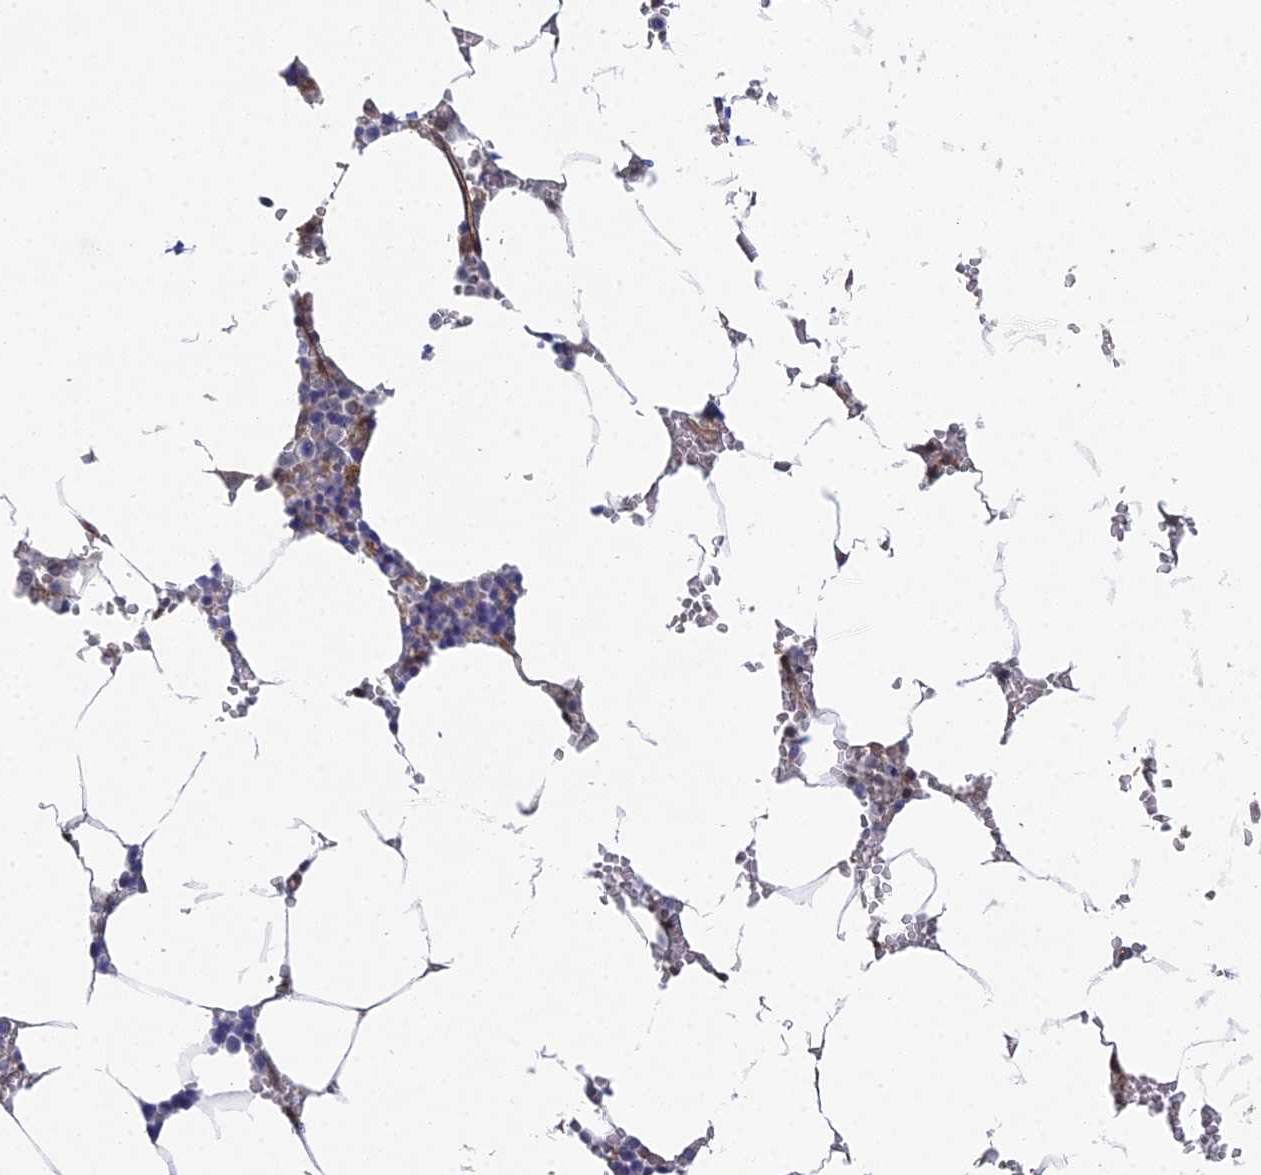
{"staining": {"intensity": "moderate", "quantity": "<25%", "location": "nuclear"}, "tissue": "bone marrow", "cell_type": "Hematopoietic cells", "image_type": "normal", "snomed": [{"axis": "morphology", "description": "Normal tissue, NOS"}, {"axis": "topography", "description": "Bone marrow"}], "caption": "About <25% of hematopoietic cells in normal human bone marrow show moderate nuclear protein positivity as visualized by brown immunohistochemical staining.", "gene": "UNC5D", "patient": {"sex": "male", "age": 70}}